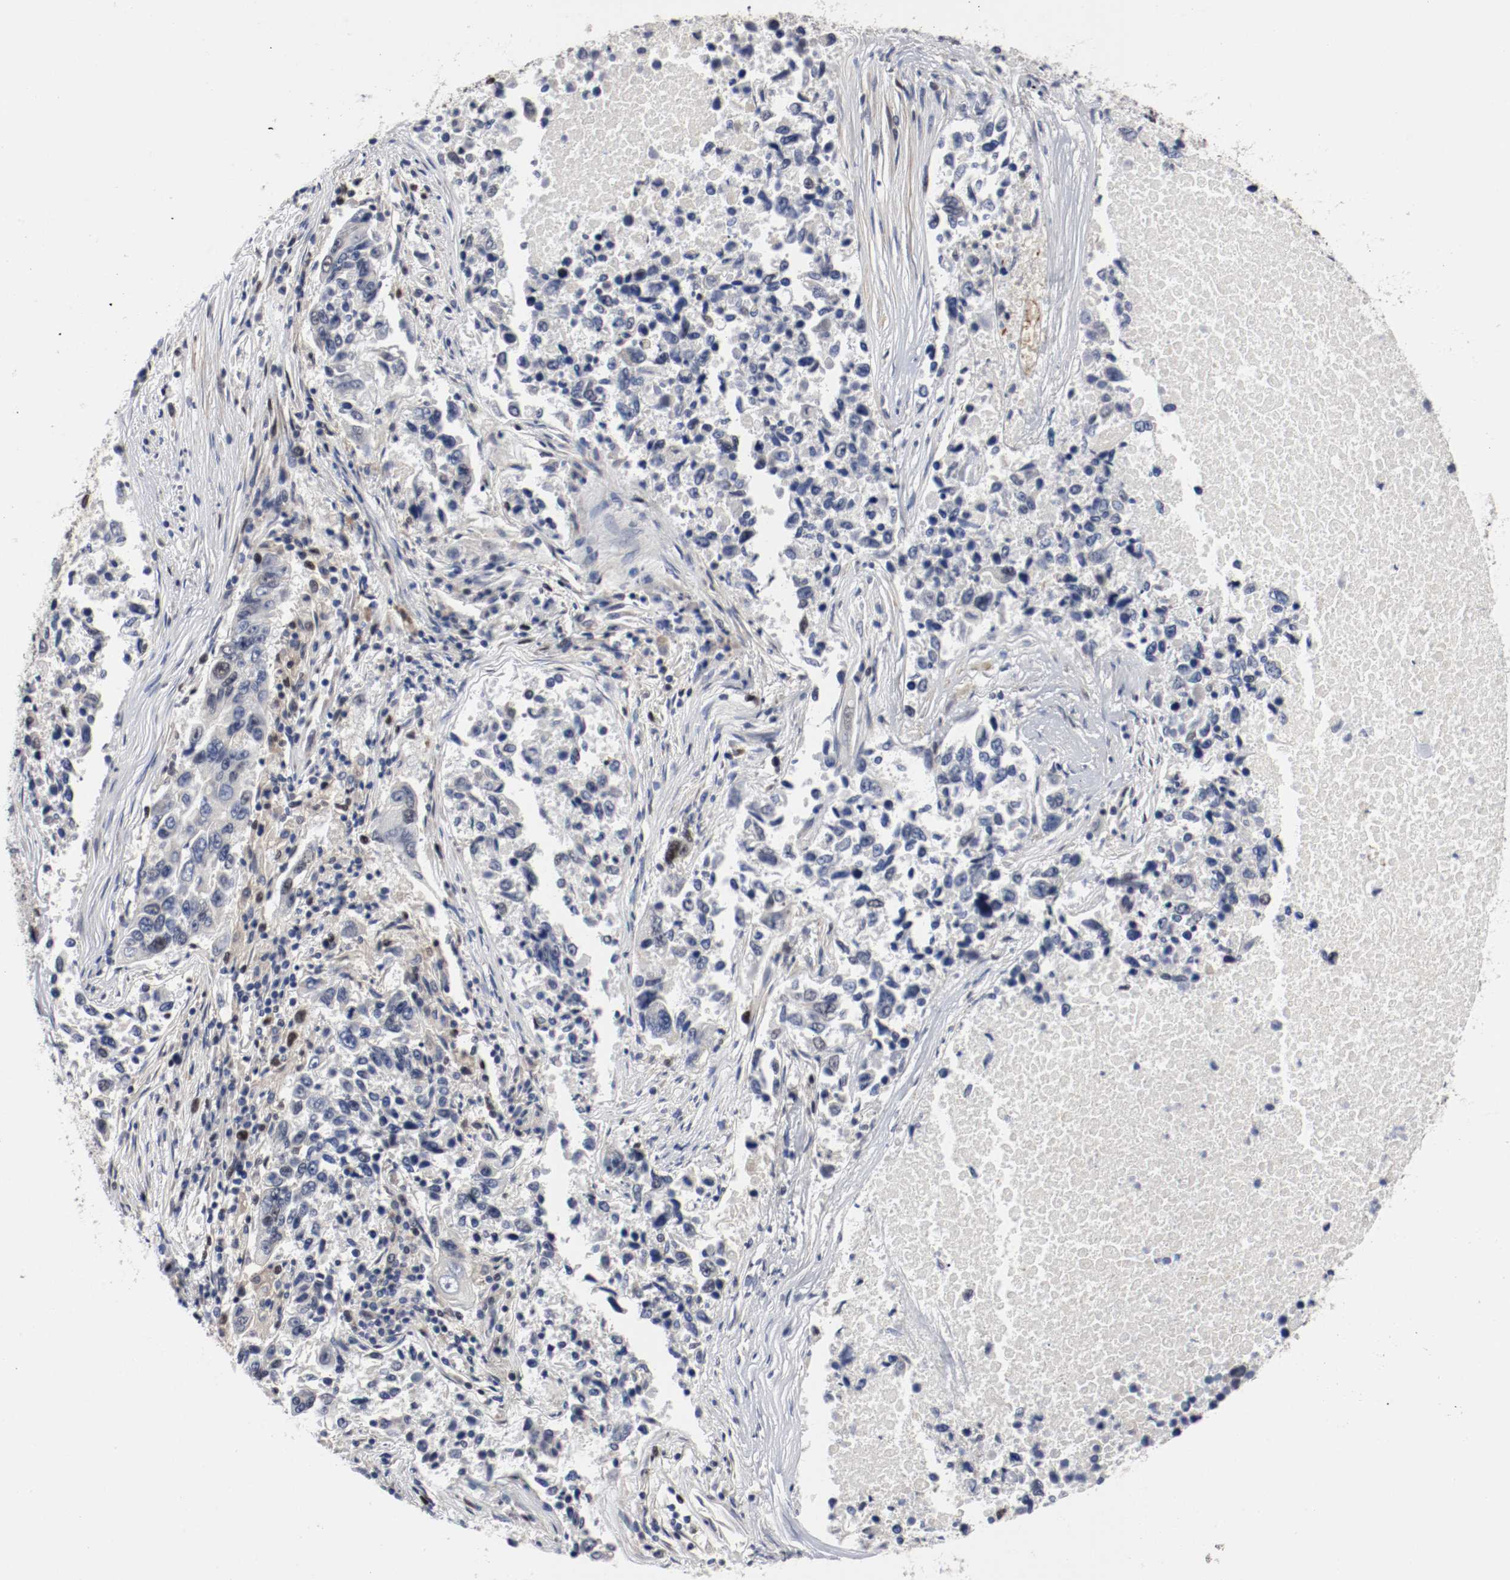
{"staining": {"intensity": "negative", "quantity": "none", "location": "none"}, "tissue": "lung cancer", "cell_type": "Tumor cells", "image_type": "cancer", "snomed": [{"axis": "morphology", "description": "Adenocarcinoma, NOS"}, {"axis": "topography", "description": "Lung"}], "caption": "A histopathology image of human lung adenocarcinoma is negative for staining in tumor cells.", "gene": "MCM6", "patient": {"sex": "male", "age": 84}}